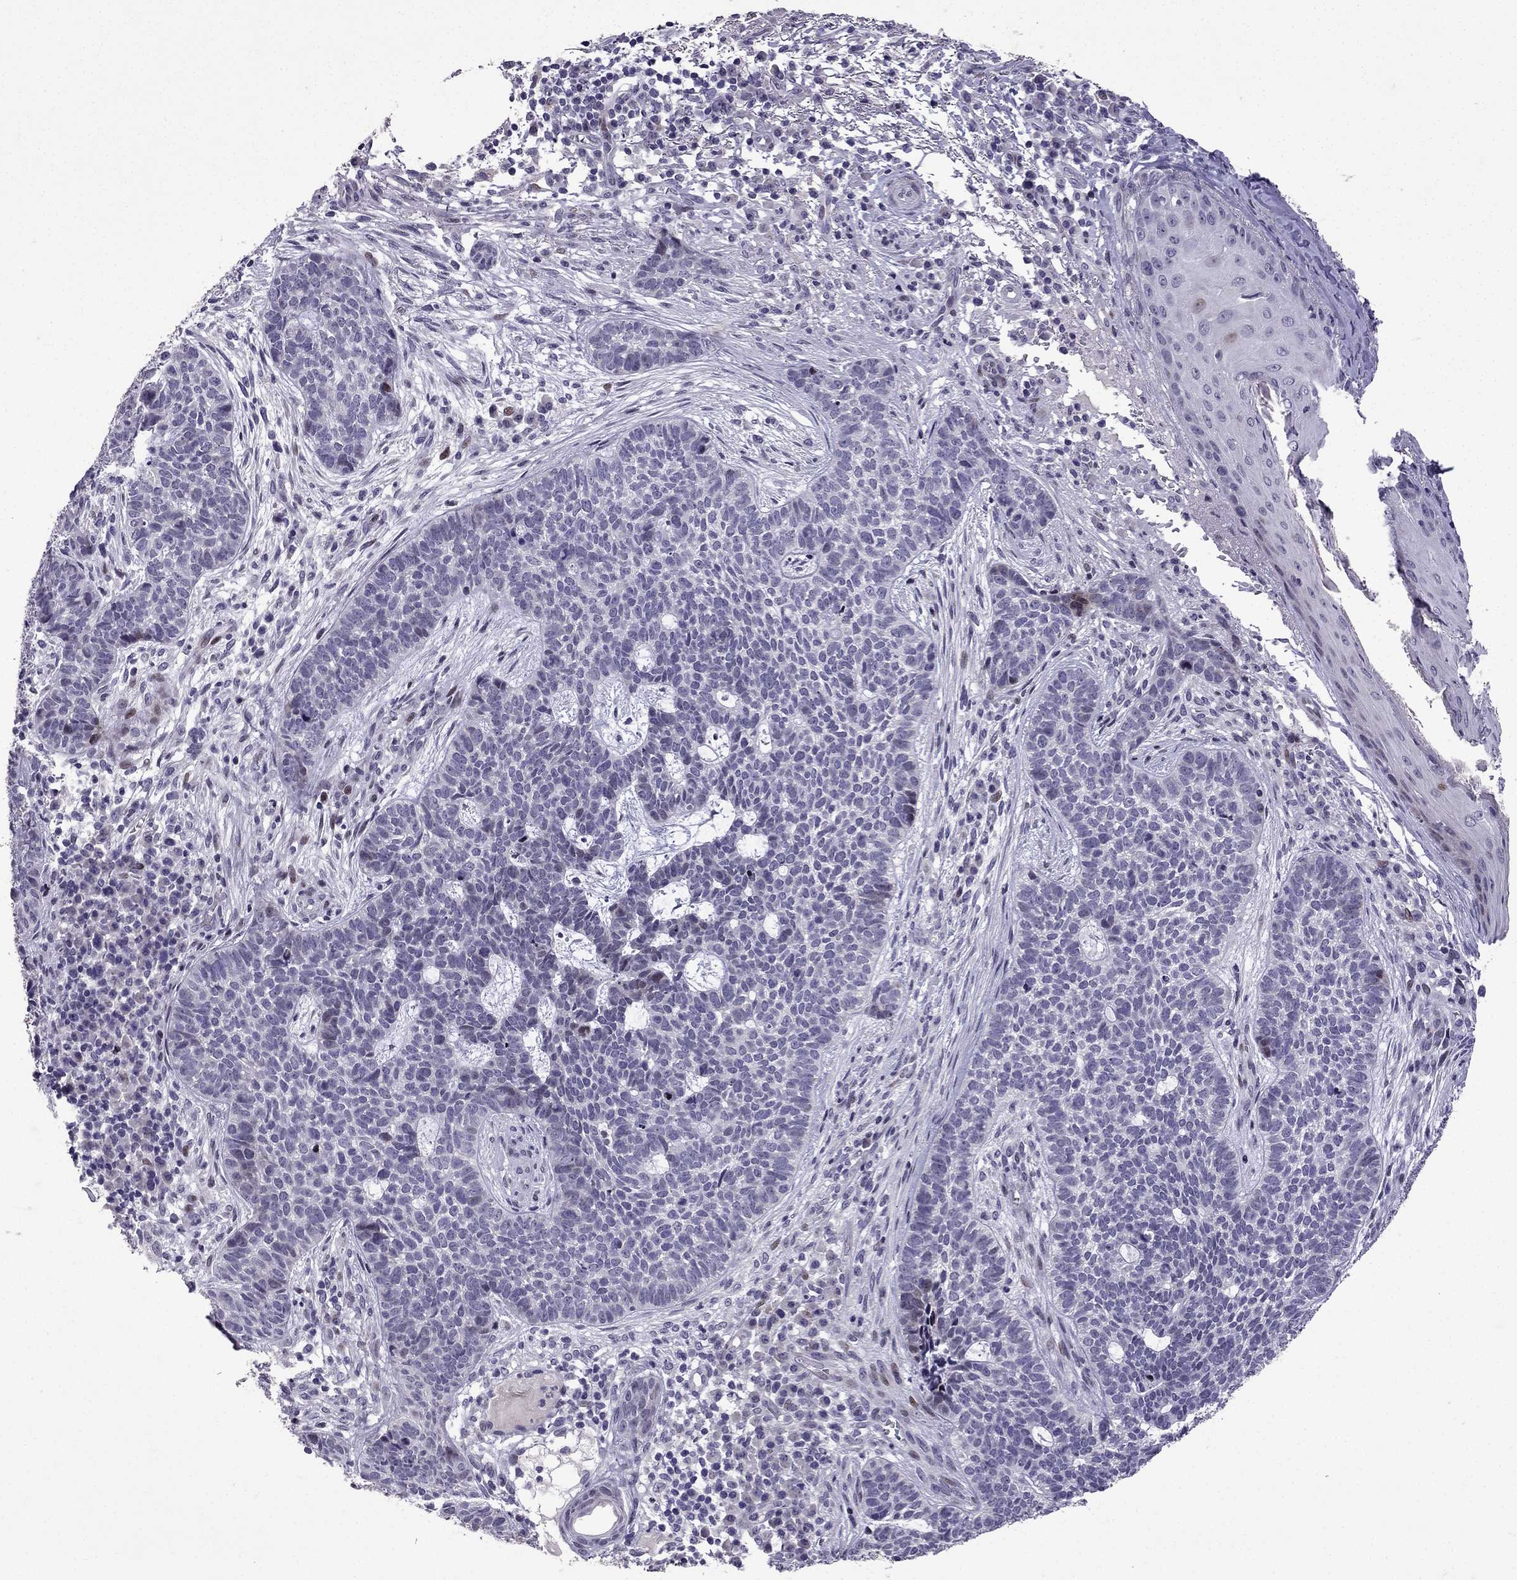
{"staining": {"intensity": "negative", "quantity": "none", "location": "none"}, "tissue": "skin cancer", "cell_type": "Tumor cells", "image_type": "cancer", "snomed": [{"axis": "morphology", "description": "Basal cell carcinoma"}, {"axis": "topography", "description": "Skin"}], "caption": "The image reveals no significant staining in tumor cells of basal cell carcinoma (skin).", "gene": "TTN", "patient": {"sex": "female", "age": 69}}